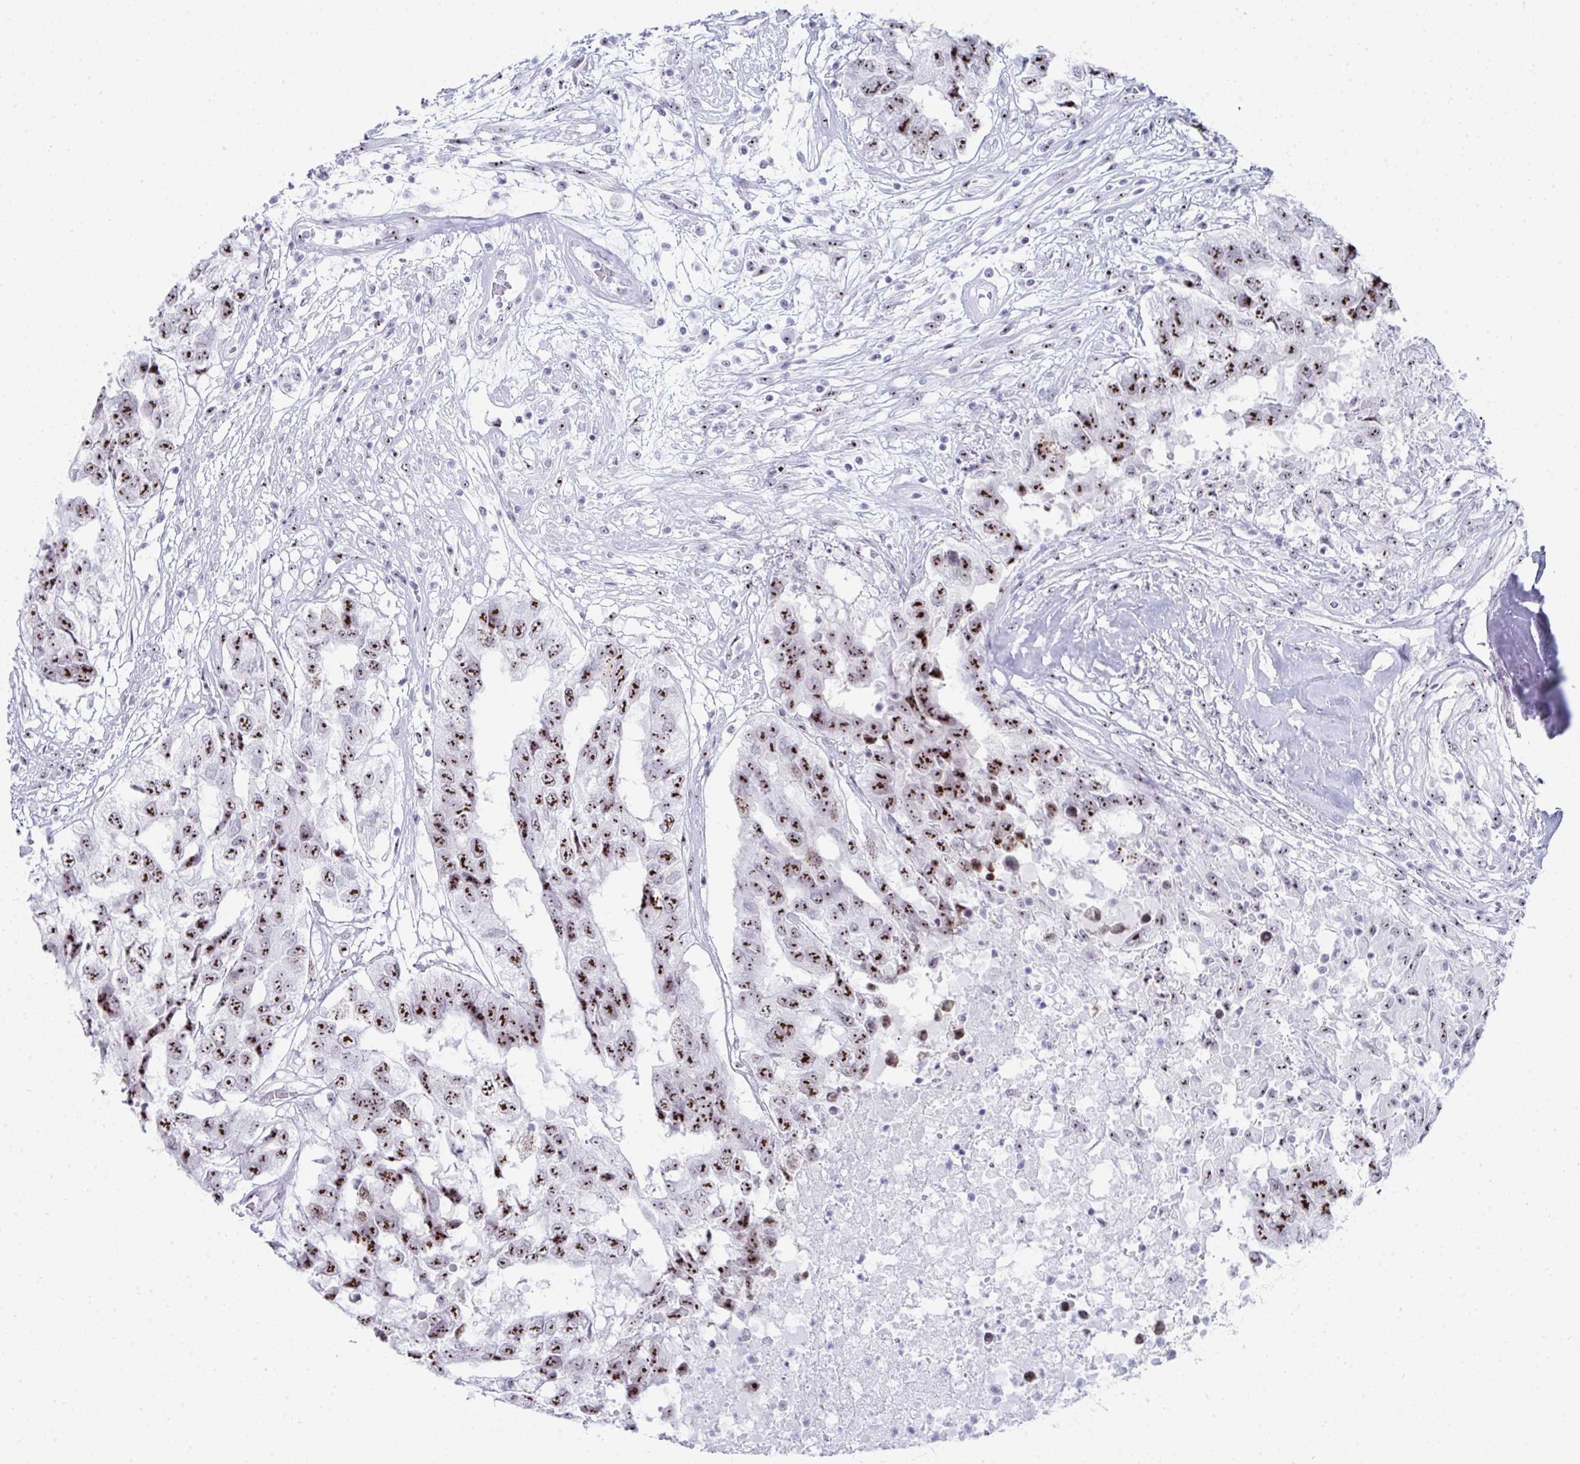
{"staining": {"intensity": "strong", "quantity": ">75%", "location": "nuclear"}, "tissue": "testis cancer", "cell_type": "Tumor cells", "image_type": "cancer", "snomed": [{"axis": "morphology", "description": "Carcinoma, Embryonal, NOS"}, {"axis": "topography", "description": "Testis"}], "caption": "Testis embryonal carcinoma was stained to show a protein in brown. There is high levels of strong nuclear positivity in about >75% of tumor cells.", "gene": "NOP10", "patient": {"sex": "male", "age": 83}}